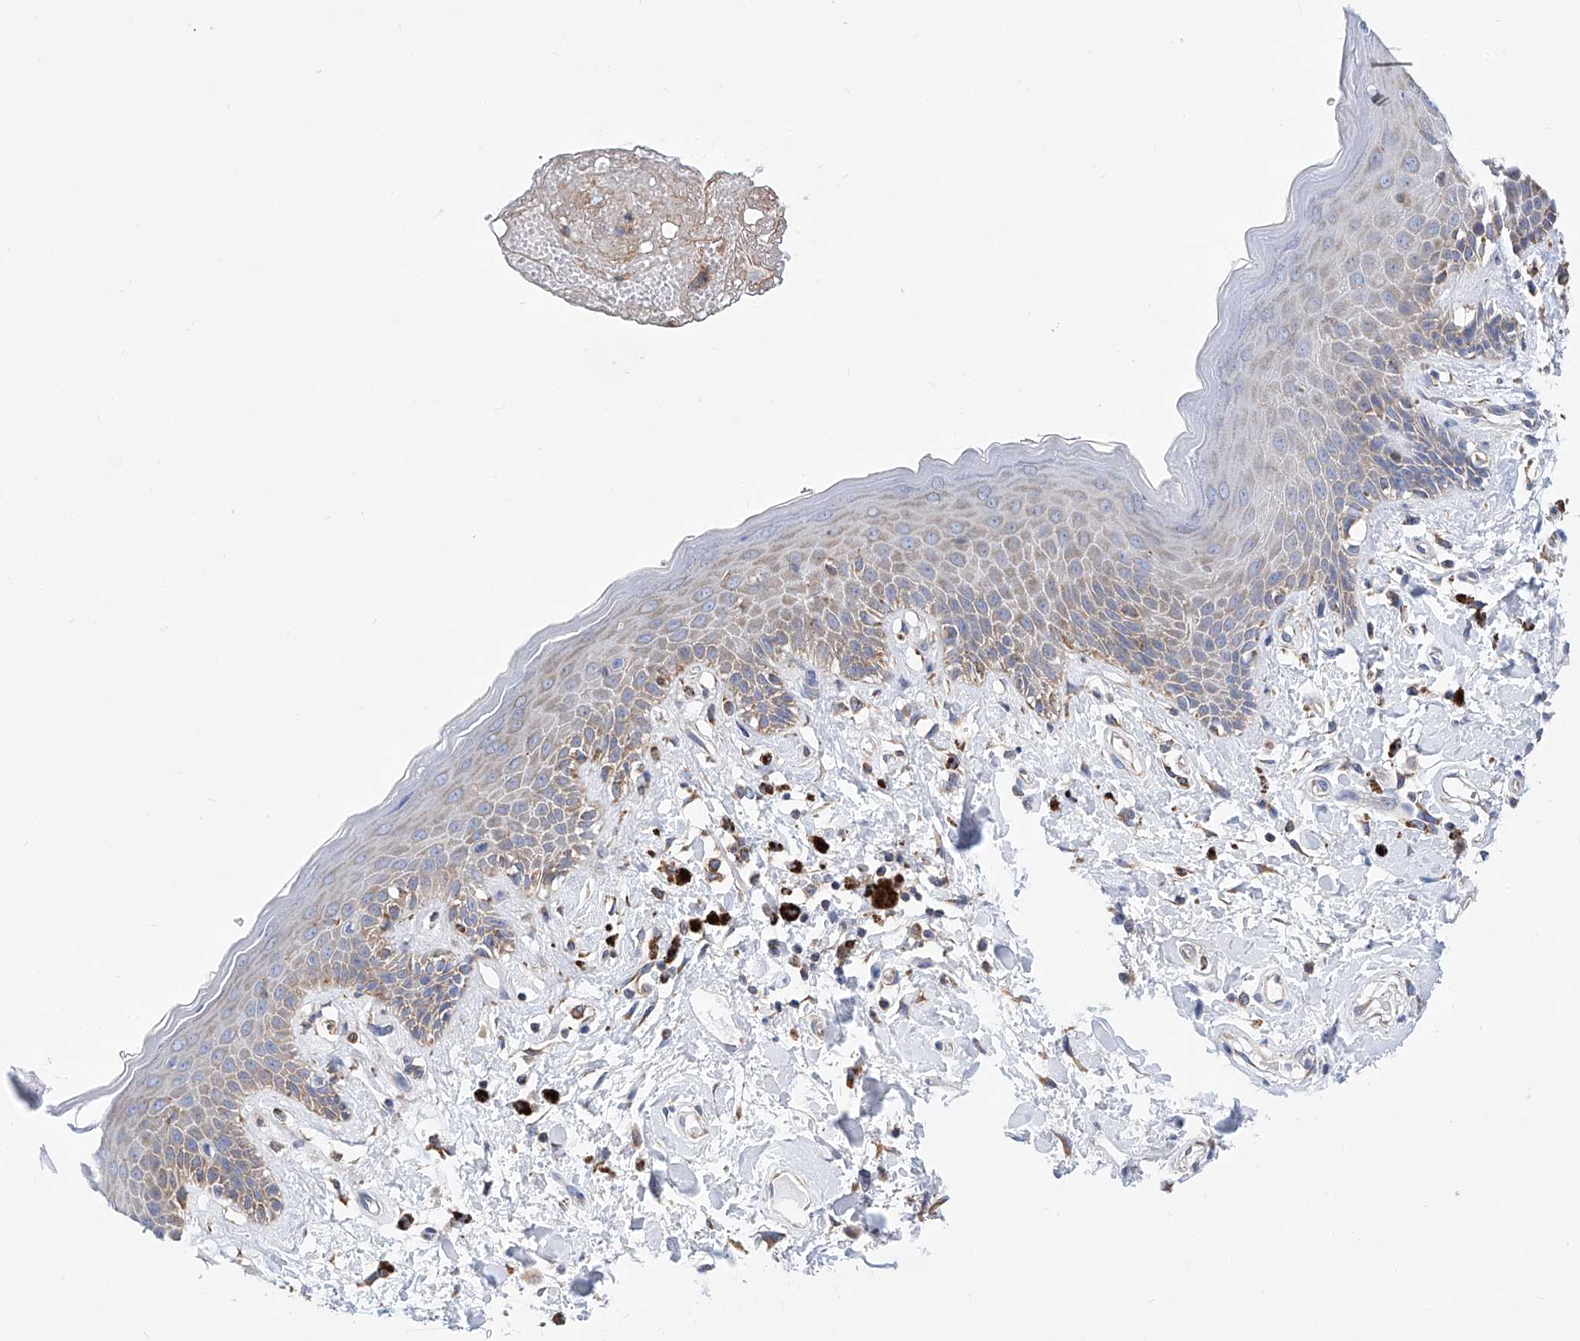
{"staining": {"intensity": "weak", "quantity": "25%-75%", "location": "cytoplasmic/membranous"}, "tissue": "skin", "cell_type": "Epidermal cells", "image_type": "normal", "snomed": [{"axis": "morphology", "description": "Normal tissue, NOS"}, {"axis": "topography", "description": "Anal"}], "caption": "Unremarkable skin demonstrates weak cytoplasmic/membranous staining in approximately 25%-75% of epidermal cells (Brightfield microscopy of DAB IHC at high magnification)..", "gene": "MAD2L1", "patient": {"sex": "female", "age": 78}}